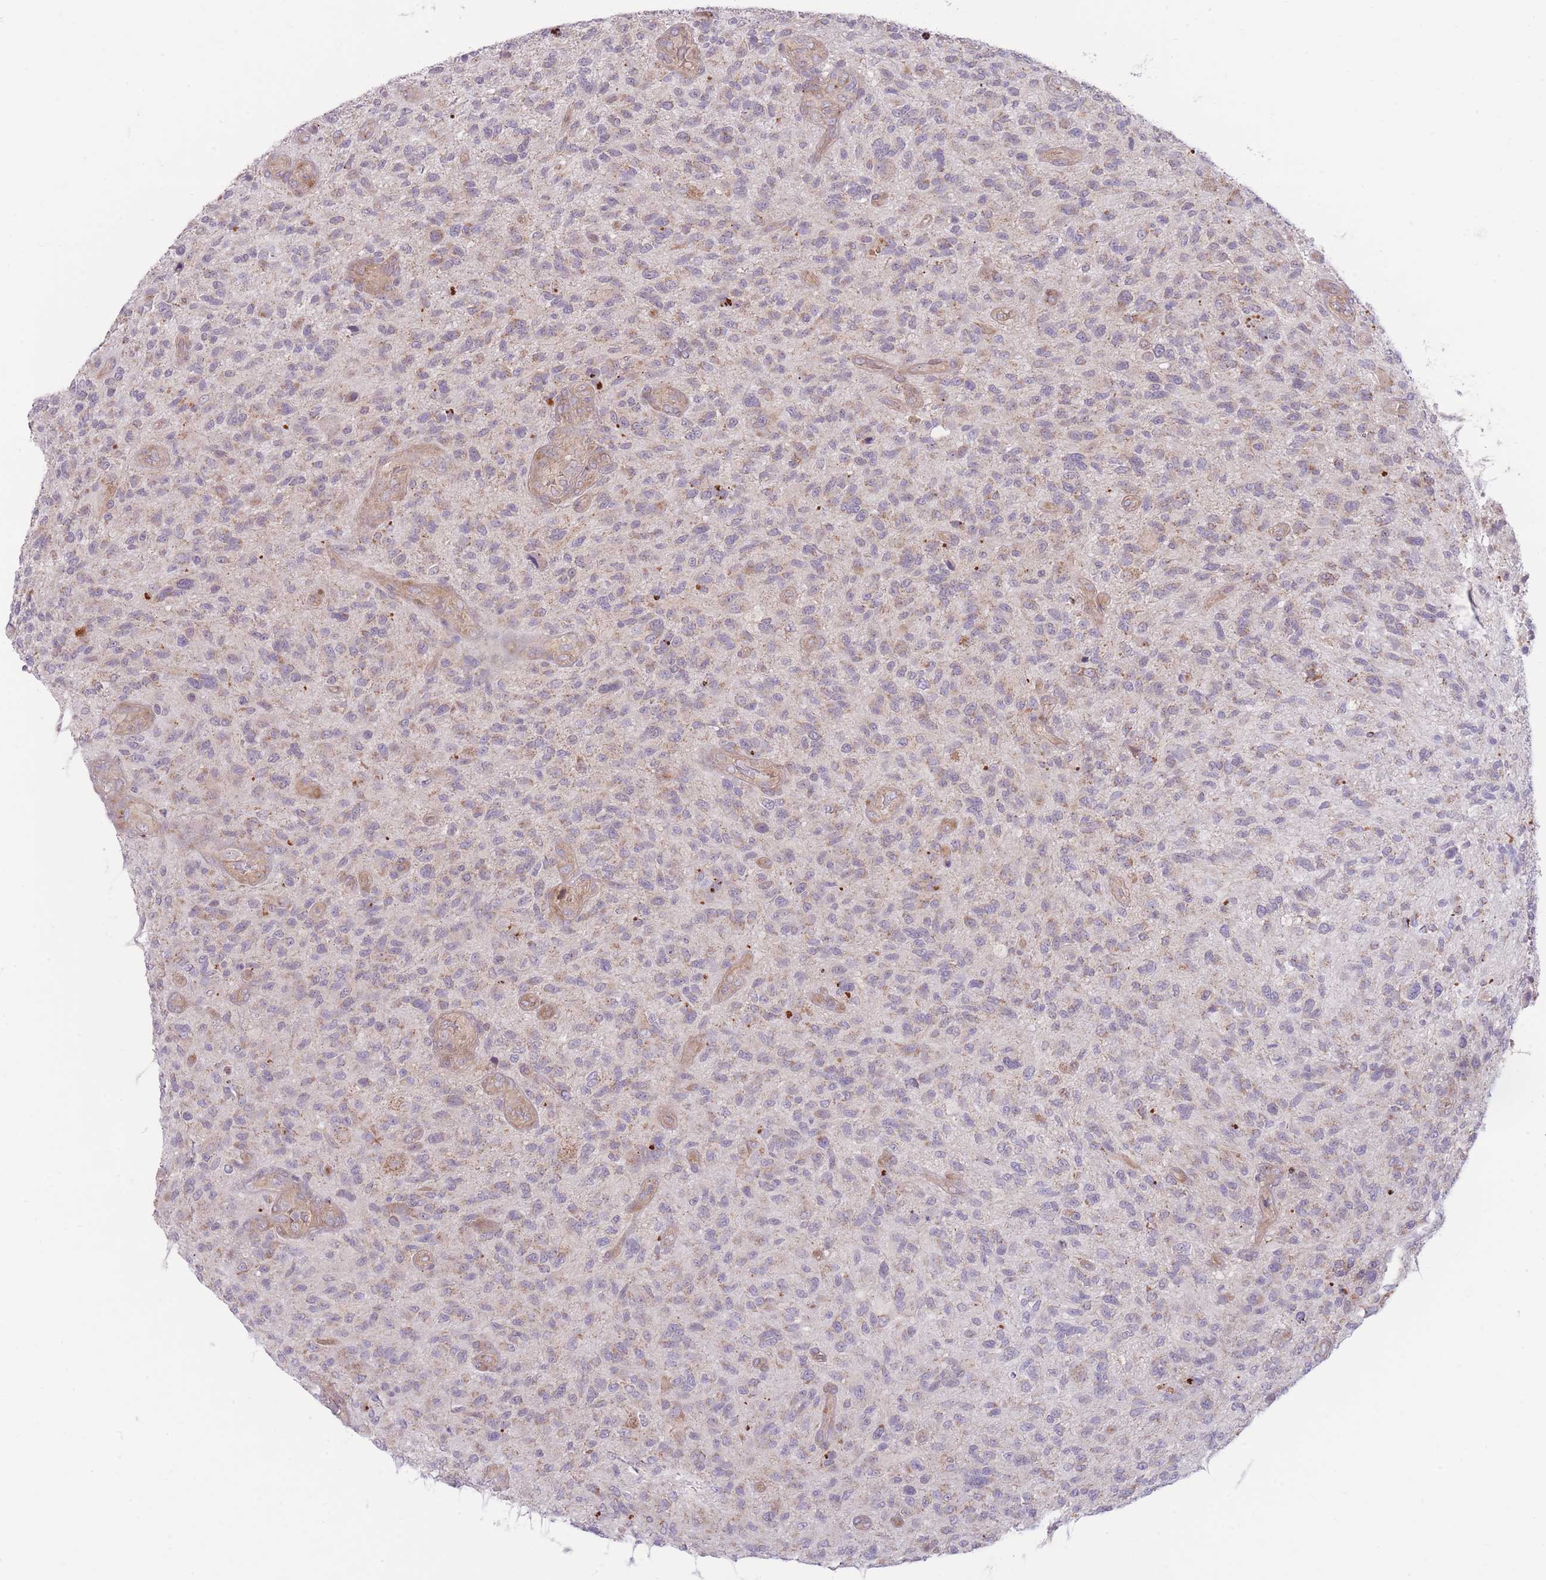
{"staining": {"intensity": "weak", "quantity": "25%-75%", "location": "cytoplasmic/membranous"}, "tissue": "glioma", "cell_type": "Tumor cells", "image_type": "cancer", "snomed": [{"axis": "morphology", "description": "Glioma, malignant, High grade"}, {"axis": "topography", "description": "Brain"}], "caption": "Glioma was stained to show a protein in brown. There is low levels of weak cytoplasmic/membranous expression in approximately 25%-75% of tumor cells.", "gene": "BOLA2B", "patient": {"sex": "male", "age": 47}}